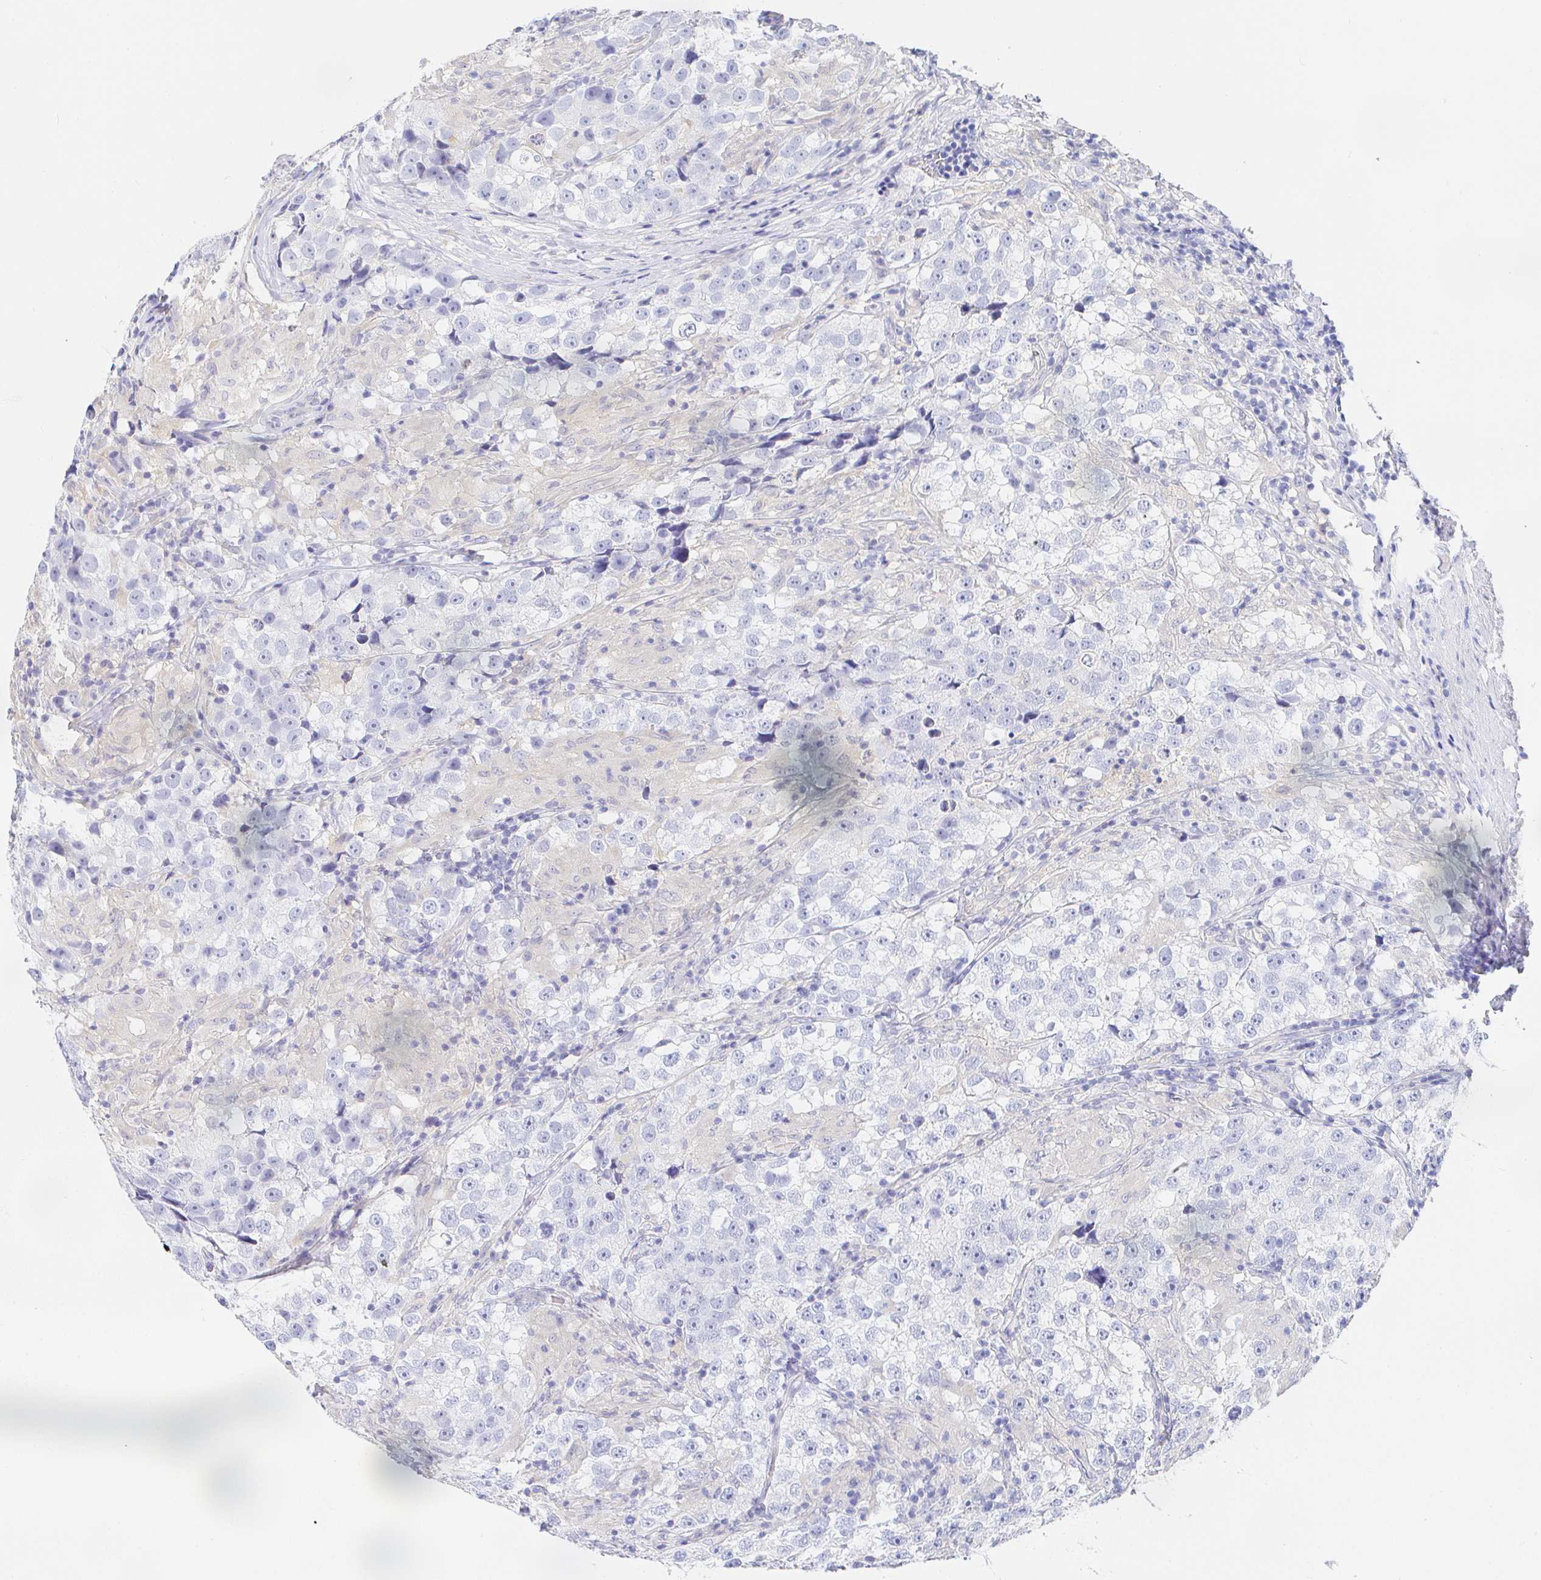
{"staining": {"intensity": "negative", "quantity": "none", "location": "none"}, "tissue": "testis cancer", "cell_type": "Tumor cells", "image_type": "cancer", "snomed": [{"axis": "morphology", "description": "Seminoma, NOS"}, {"axis": "topography", "description": "Testis"}], "caption": "Immunohistochemistry of human seminoma (testis) demonstrates no expression in tumor cells. The staining is performed using DAB (3,3'-diaminobenzidine) brown chromogen with nuclei counter-stained in using hematoxylin.", "gene": "PDE6B", "patient": {"sex": "male", "age": 46}}